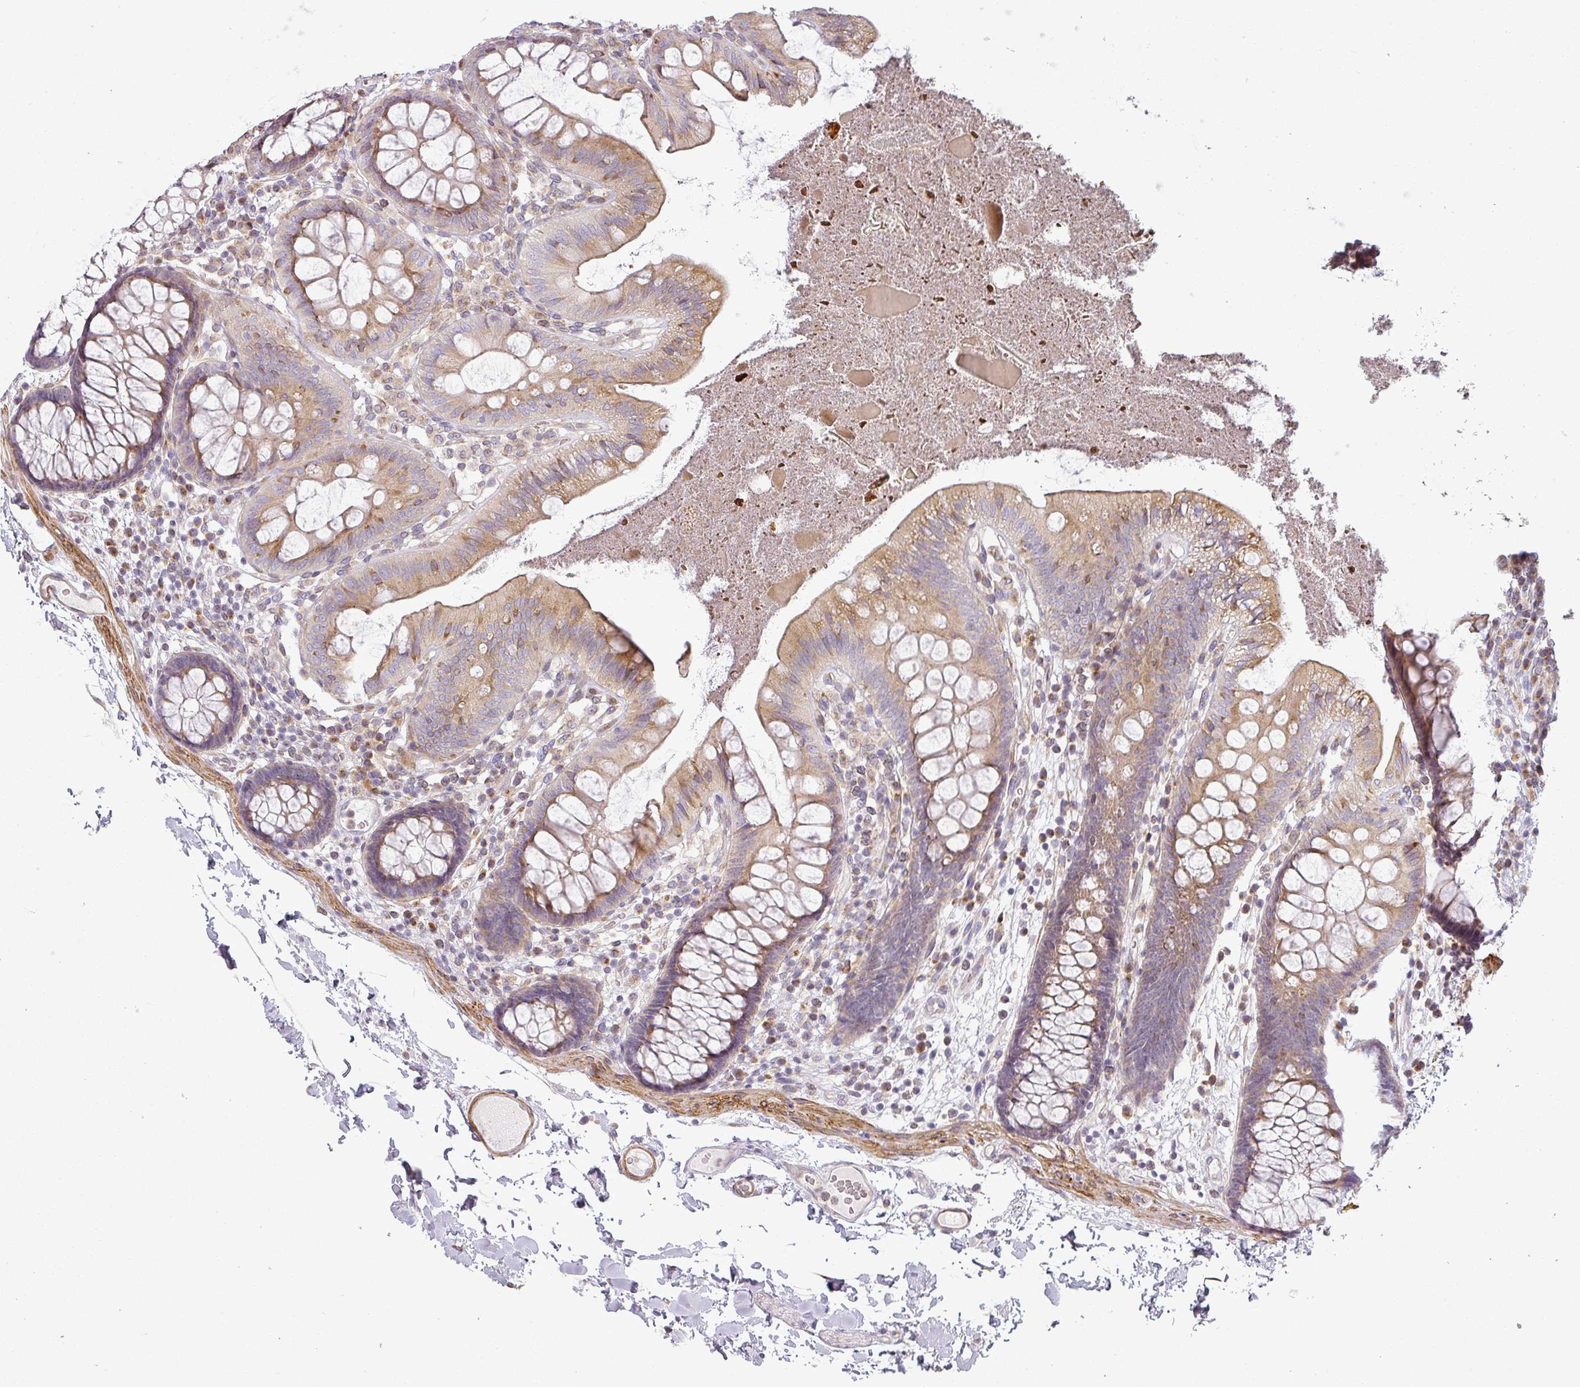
{"staining": {"intensity": "negative", "quantity": "none", "location": "none"}, "tissue": "colon", "cell_type": "Endothelial cells", "image_type": "normal", "snomed": [{"axis": "morphology", "description": "Normal tissue, NOS"}, {"axis": "topography", "description": "Colon"}], "caption": "Immunohistochemistry micrograph of benign colon stained for a protein (brown), which displays no staining in endothelial cells.", "gene": "CCDC144A", "patient": {"sex": "male", "age": 84}}